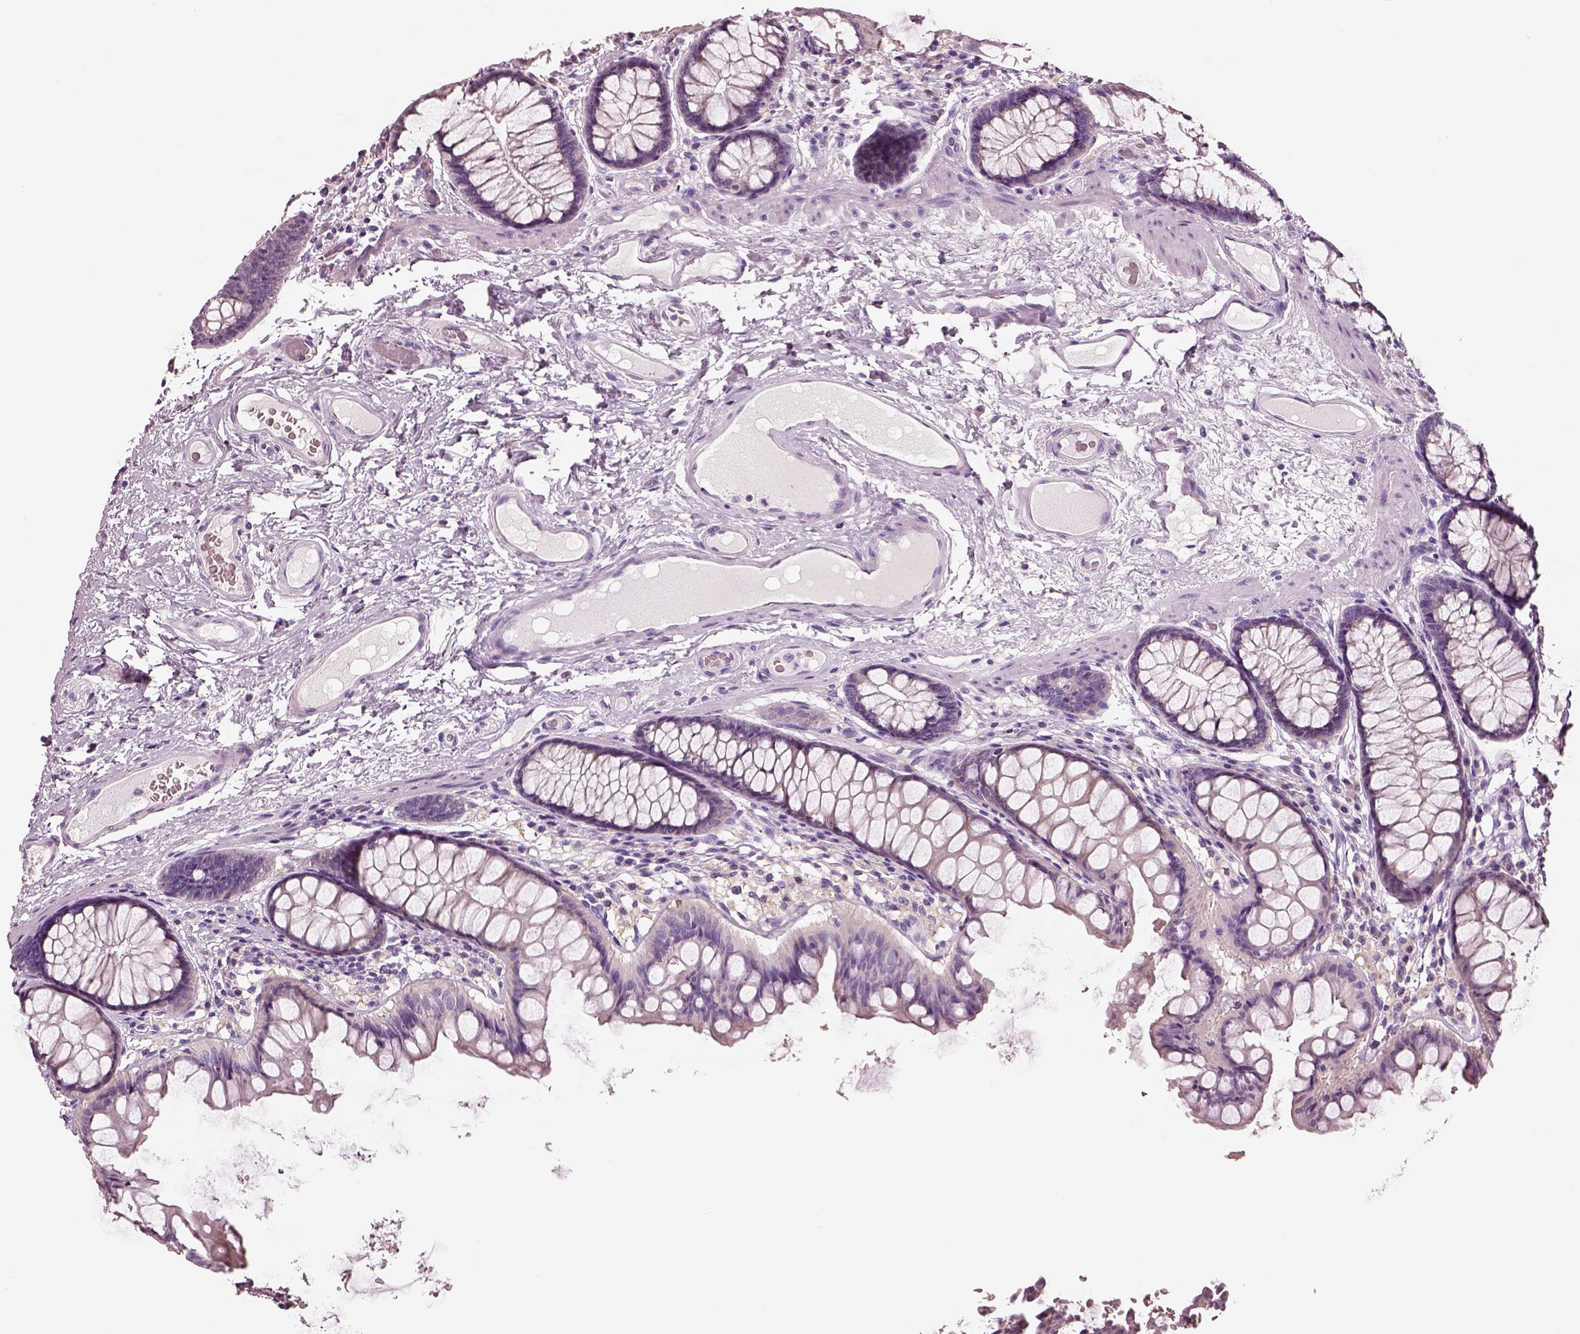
{"staining": {"intensity": "negative", "quantity": "none", "location": "none"}, "tissue": "colon", "cell_type": "Endothelial cells", "image_type": "normal", "snomed": [{"axis": "morphology", "description": "Normal tissue, NOS"}, {"axis": "topography", "description": "Colon"}], "caption": "This is an immunohistochemistry photomicrograph of benign colon. There is no positivity in endothelial cells.", "gene": "ELSPBP1", "patient": {"sex": "female", "age": 65}}